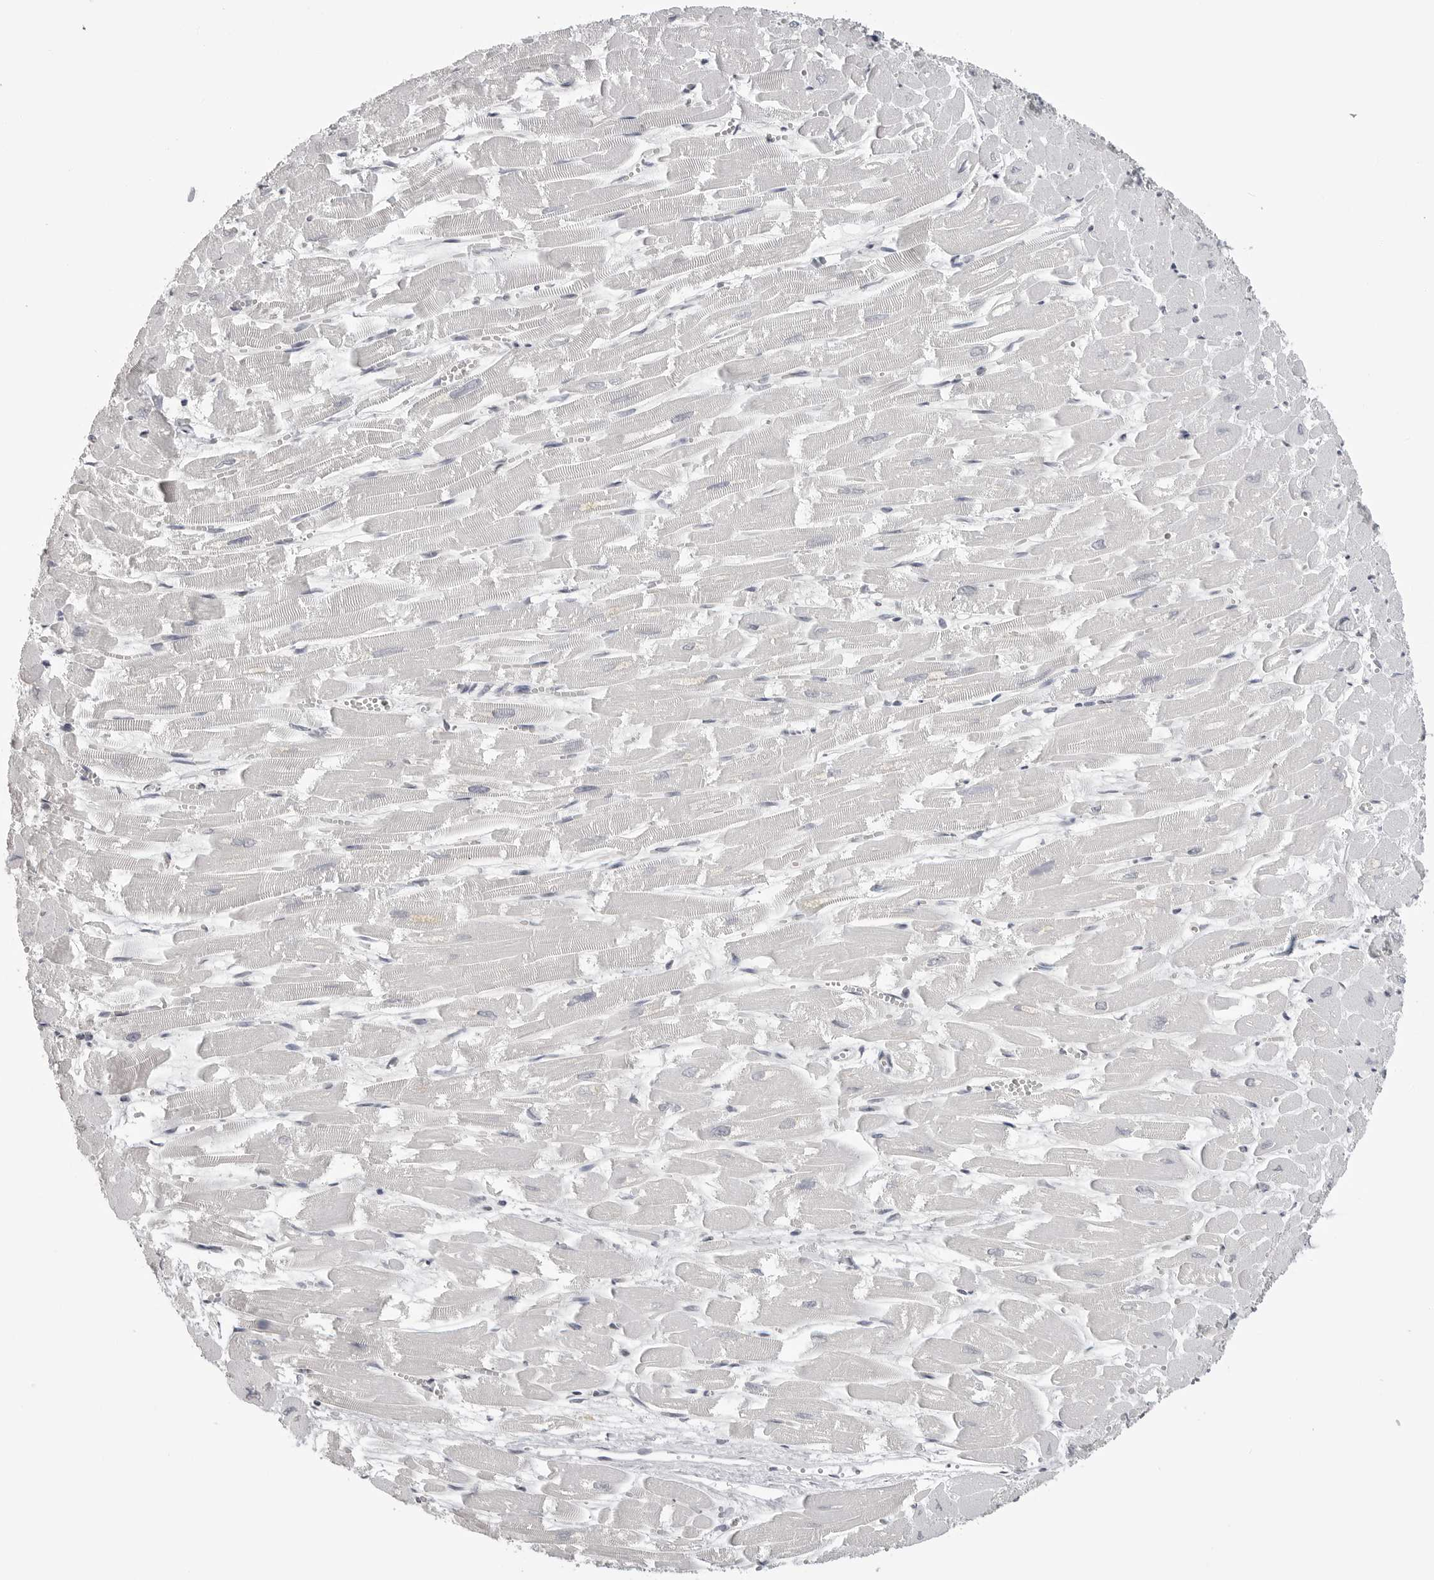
{"staining": {"intensity": "negative", "quantity": "none", "location": "none"}, "tissue": "heart muscle", "cell_type": "Cardiomyocytes", "image_type": "normal", "snomed": [{"axis": "morphology", "description": "Normal tissue, NOS"}, {"axis": "topography", "description": "Heart"}], "caption": "This is an immunohistochemistry photomicrograph of benign human heart muscle. There is no positivity in cardiomyocytes.", "gene": "GPN2", "patient": {"sex": "male", "age": 54}}